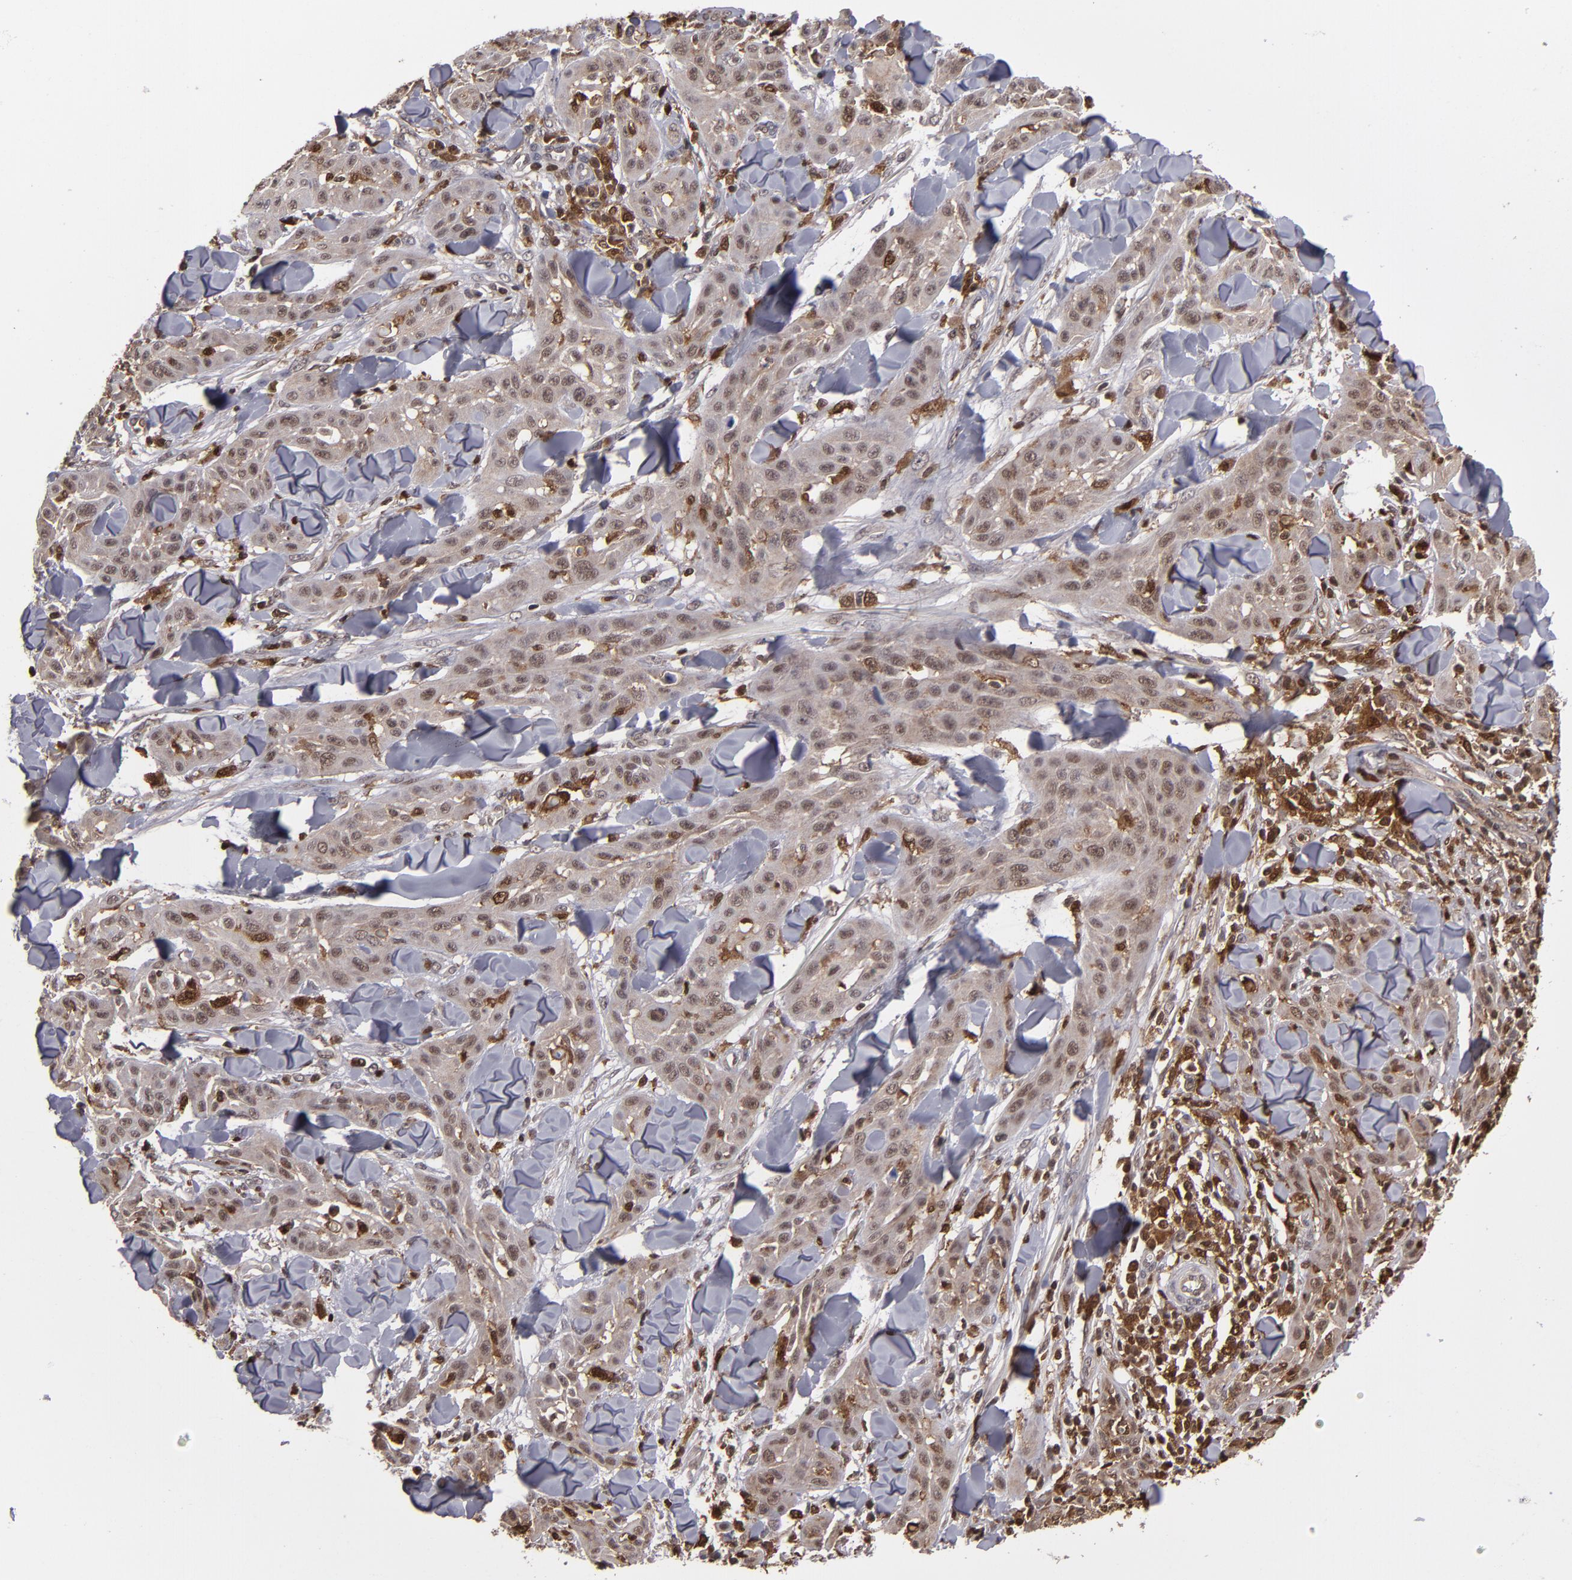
{"staining": {"intensity": "weak", "quantity": ">75%", "location": "cytoplasmic/membranous,nuclear"}, "tissue": "skin cancer", "cell_type": "Tumor cells", "image_type": "cancer", "snomed": [{"axis": "morphology", "description": "Squamous cell carcinoma, NOS"}, {"axis": "topography", "description": "Skin"}], "caption": "The photomicrograph displays staining of skin cancer, revealing weak cytoplasmic/membranous and nuclear protein staining (brown color) within tumor cells.", "gene": "GRB2", "patient": {"sex": "male", "age": 24}}